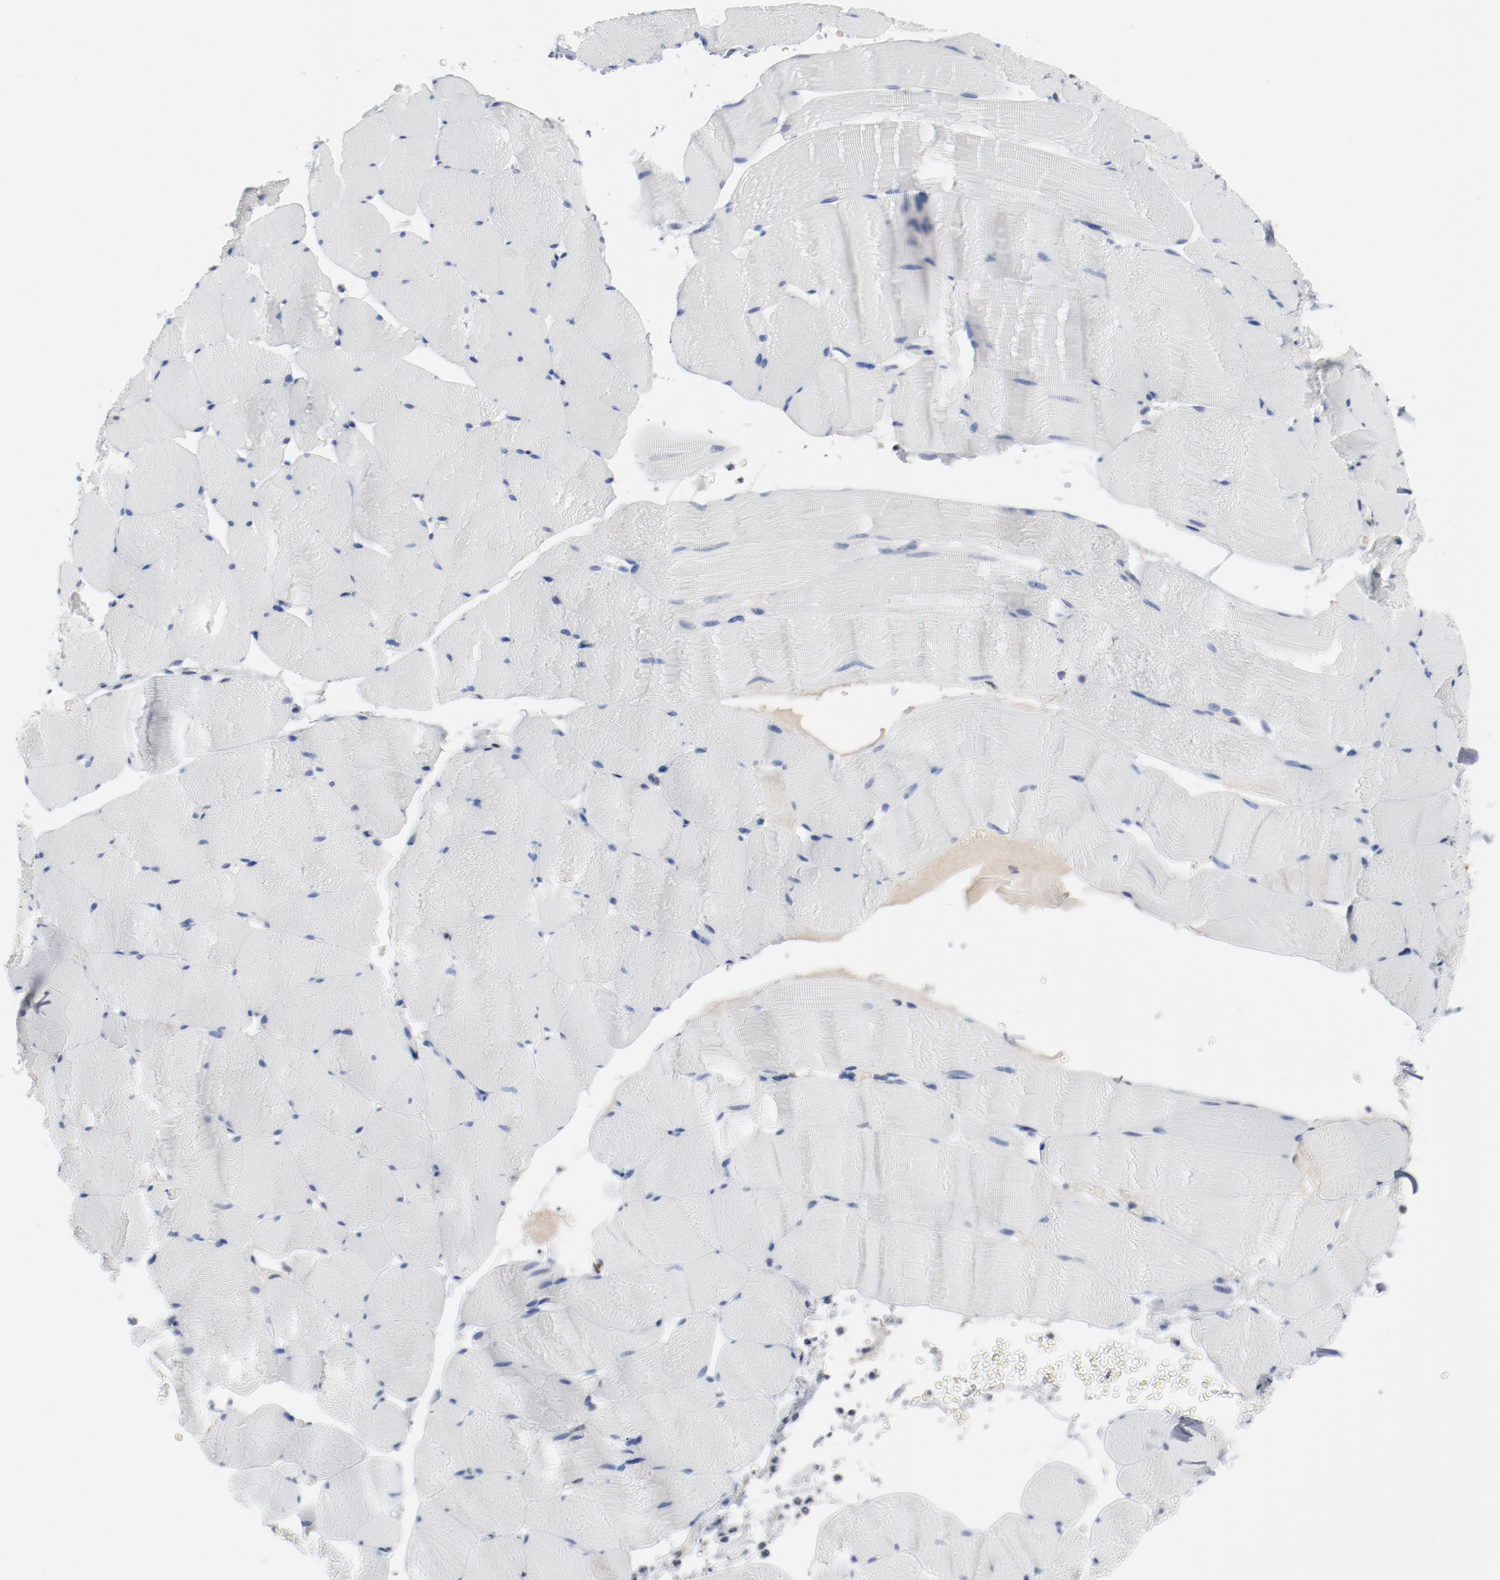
{"staining": {"intensity": "negative", "quantity": "none", "location": "none"}, "tissue": "skeletal muscle", "cell_type": "Myocytes", "image_type": "normal", "snomed": [{"axis": "morphology", "description": "Normal tissue, NOS"}, {"axis": "topography", "description": "Skeletal muscle"}], "caption": "Immunohistochemistry histopathology image of benign skeletal muscle: human skeletal muscle stained with DAB (3,3'-diaminobenzidine) exhibits no significant protein staining in myocytes. (Stains: DAB (3,3'-diaminobenzidine) immunohistochemistry (IHC) with hematoxylin counter stain, Microscopy: brightfield microscopy at high magnification).", "gene": "ENSG00000285708", "patient": {"sex": "male", "age": 62}}